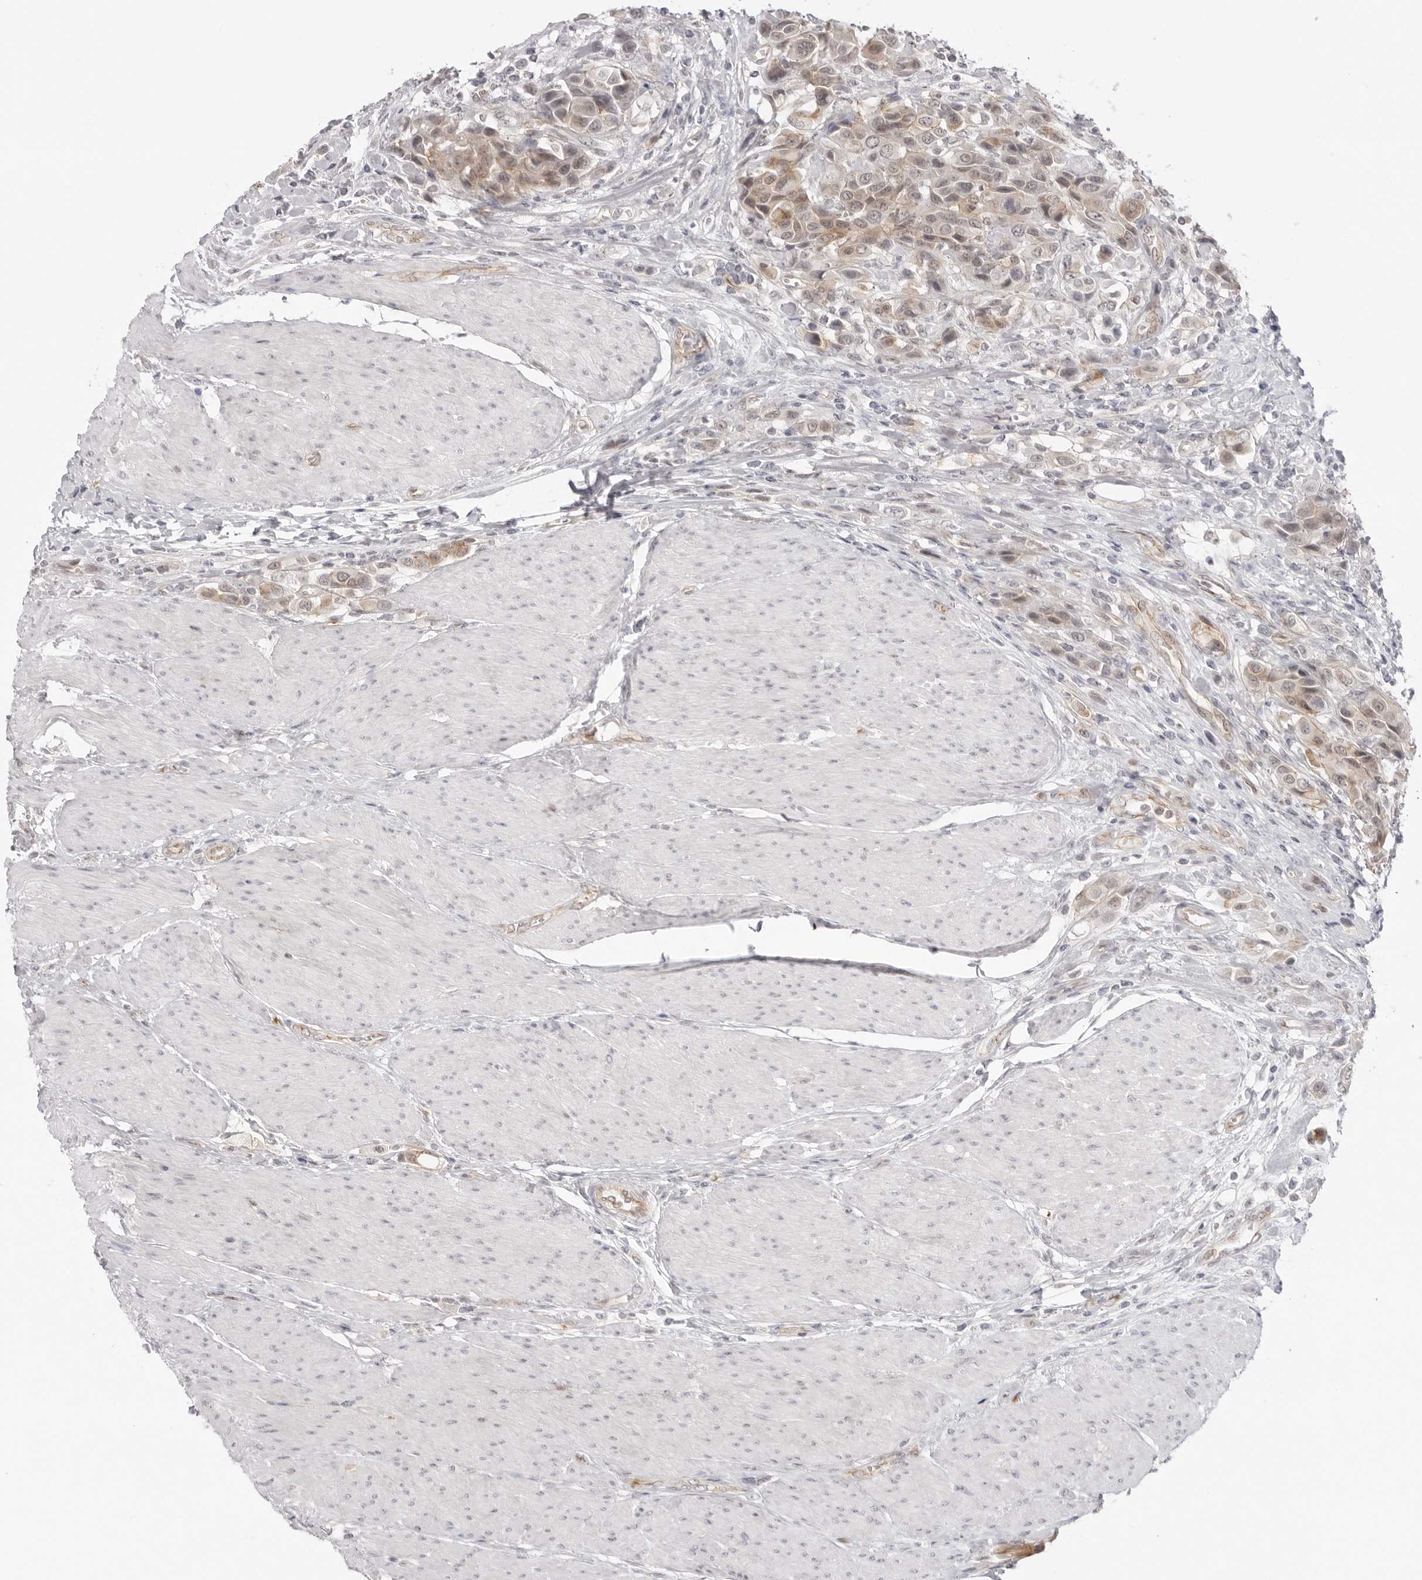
{"staining": {"intensity": "weak", "quantity": ">75%", "location": "cytoplasmic/membranous"}, "tissue": "urothelial cancer", "cell_type": "Tumor cells", "image_type": "cancer", "snomed": [{"axis": "morphology", "description": "Urothelial carcinoma, High grade"}, {"axis": "topography", "description": "Urinary bladder"}], "caption": "Urothelial cancer stained with a brown dye reveals weak cytoplasmic/membranous positive positivity in about >75% of tumor cells.", "gene": "TRAPPC3", "patient": {"sex": "male", "age": 50}}